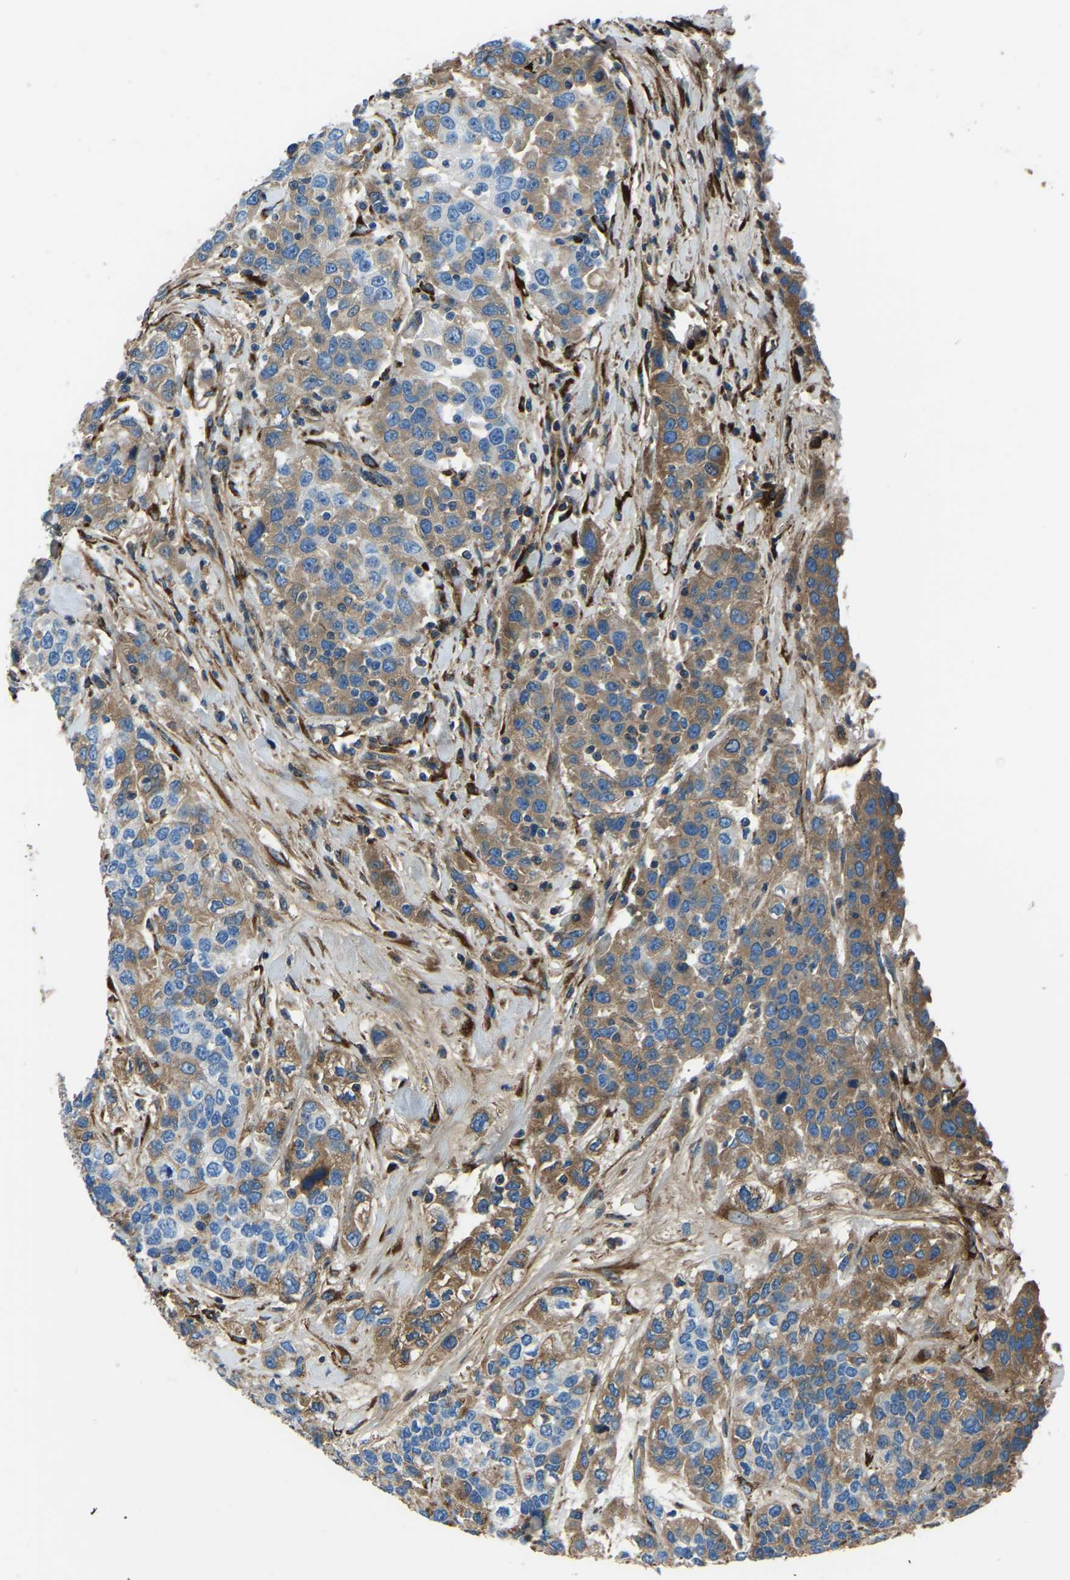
{"staining": {"intensity": "moderate", "quantity": "25%-75%", "location": "cytoplasmic/membranous"}, "tissue": "urothelial cancer", "cell_type": "Tumor cells", "image_type": "cancer", "snomed": [{"axis": "morphology", "description": "Urothelial carcinoma, High grade"}, {"axis": "topography", "description": "Urinary bladder"}], "caption": "An immunohistochemistry image of tumor tissue is shown. Protein staining in brown labels moderate cytoplasmic/membranous positivity in urothelial cancer within tumor cells.", "gene": "COL3A1", "patient": {"sex": "female", "age": 80}}